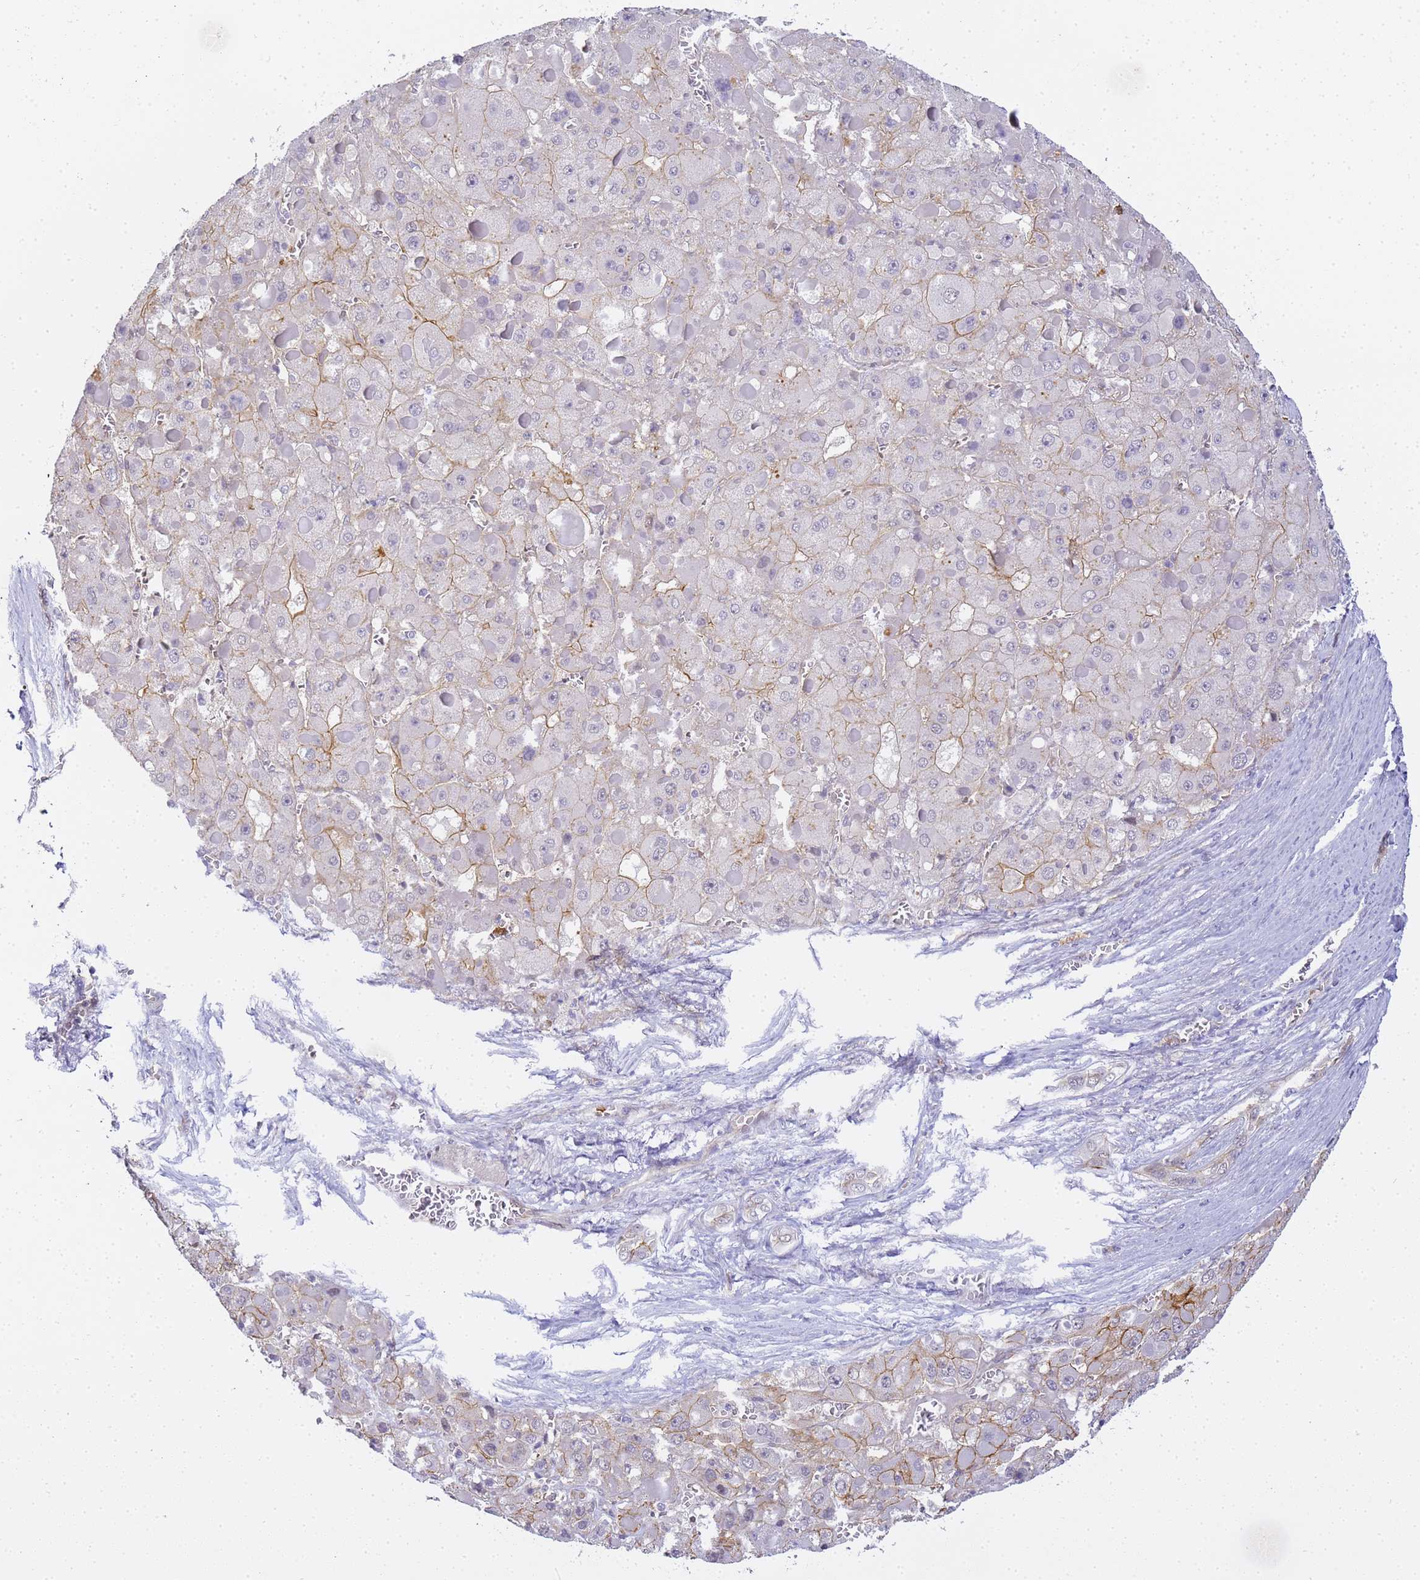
{"staining": {"intensity": "weak", "quantity": "<25%", "location": "cytoplasmic/membranous"}, "tissue": "liver cancer", "cell_type": "Tumor cells", "image_type": "cancer", "snomed": [{"axis": "morphology", "description": "Carcinoma, Hepatocellular, NOS"}, {"axis": "topography", "description": "Liver"}], "caption": "This is an immunohistochemistry (IHC) micrograph of liver hepatocellular carcinoma. There is no staining in tumor cells.", "gene": "GON4L", "patient": {"sex": "female", "age": 73}}